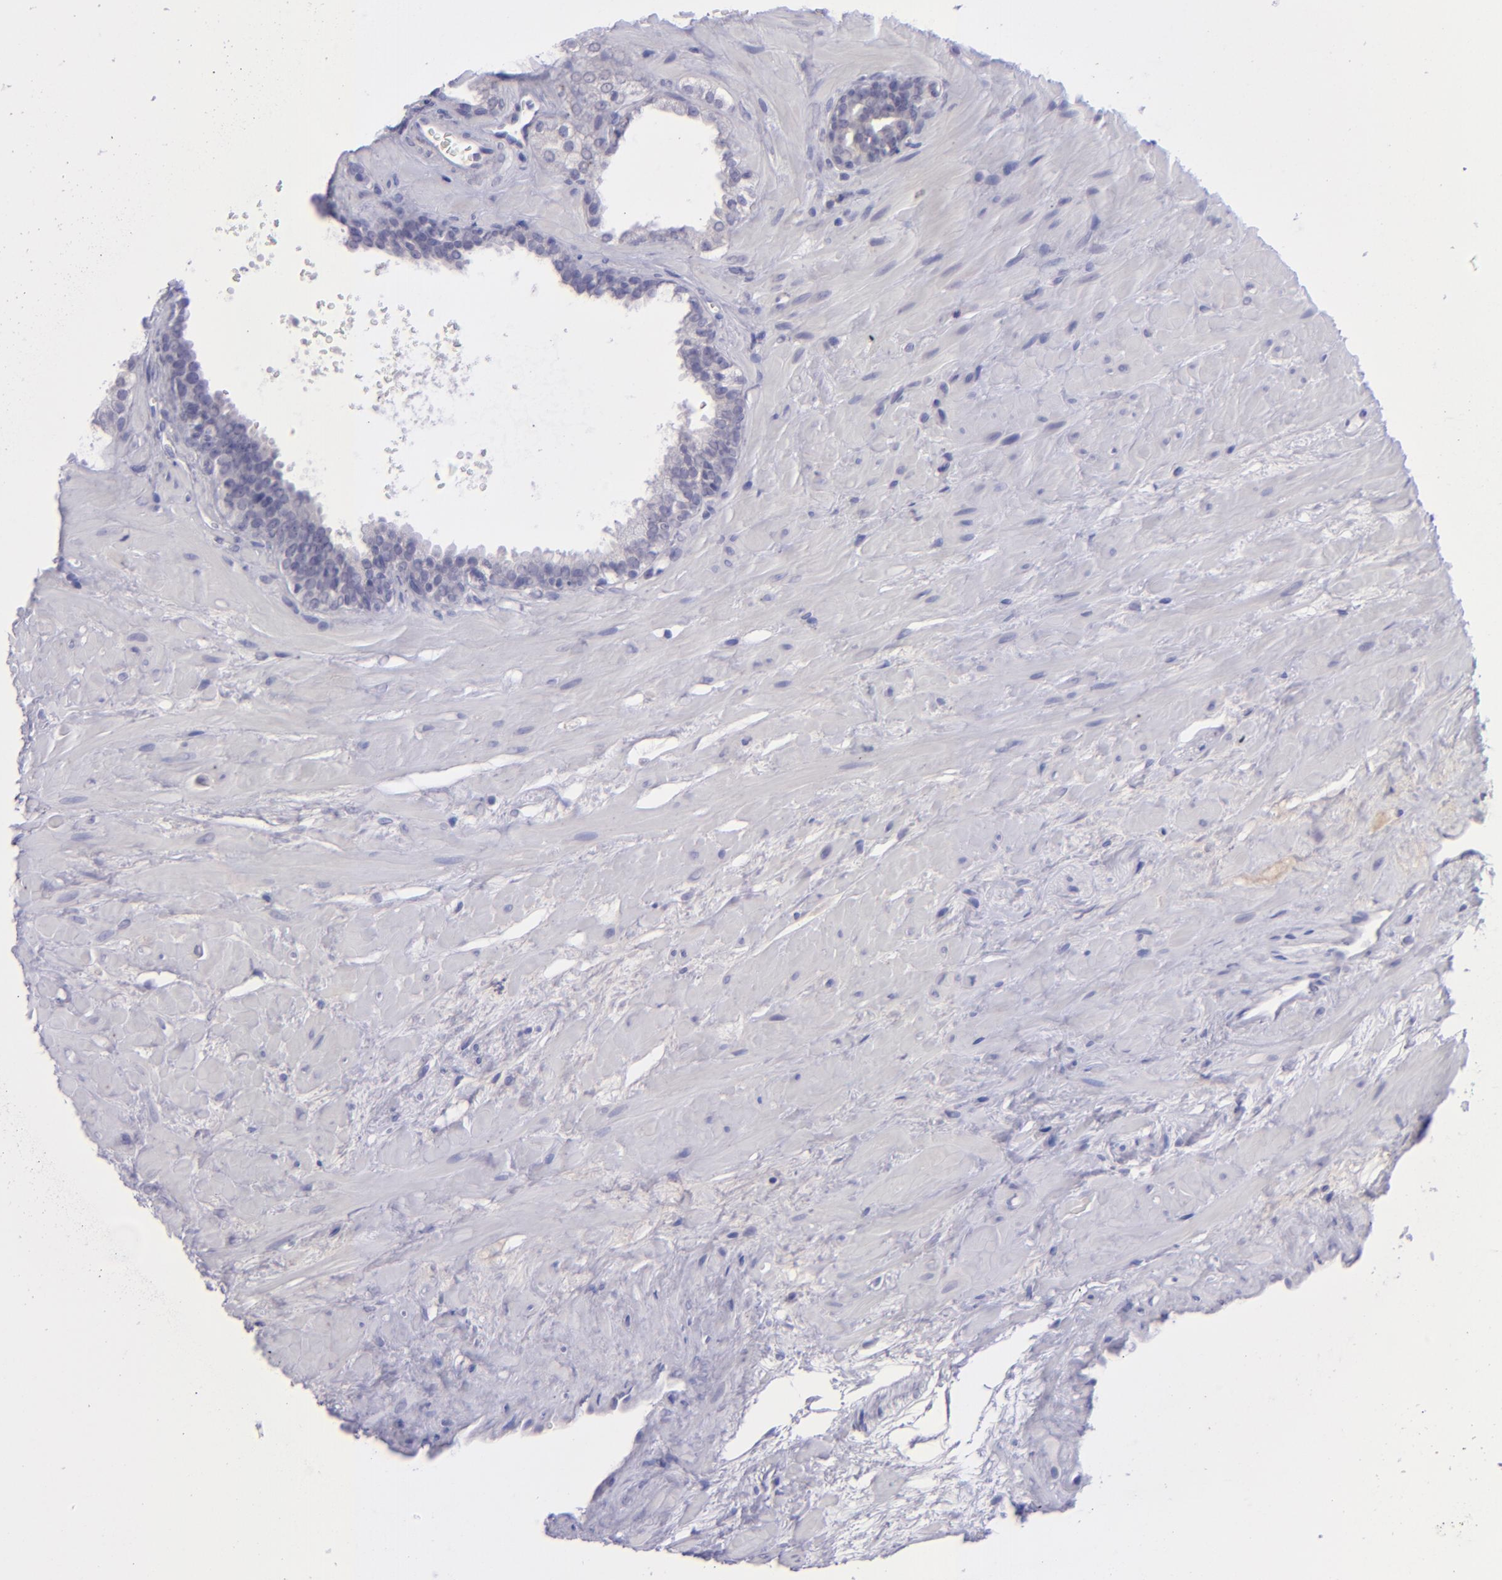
{"staining": {"intensity": "negative", "quantity": "none", "location": "none"}, "tissue": "prostate cancer", "cell_type": "Tumor cells", "image_type": "cancer", "snomed": [{"axis": "morphology", "description": "Adenocarcinoma, Low grade"}, {"axis": "topography", "description": "Prostate"}], "caption": "A micrograph of prostate cancer stained for a protein shows no brown staining in tumor cells. Nuclei are stained in blue.", "gene": "POU2F2", "patient": {"sex": "male", "age": 57}}